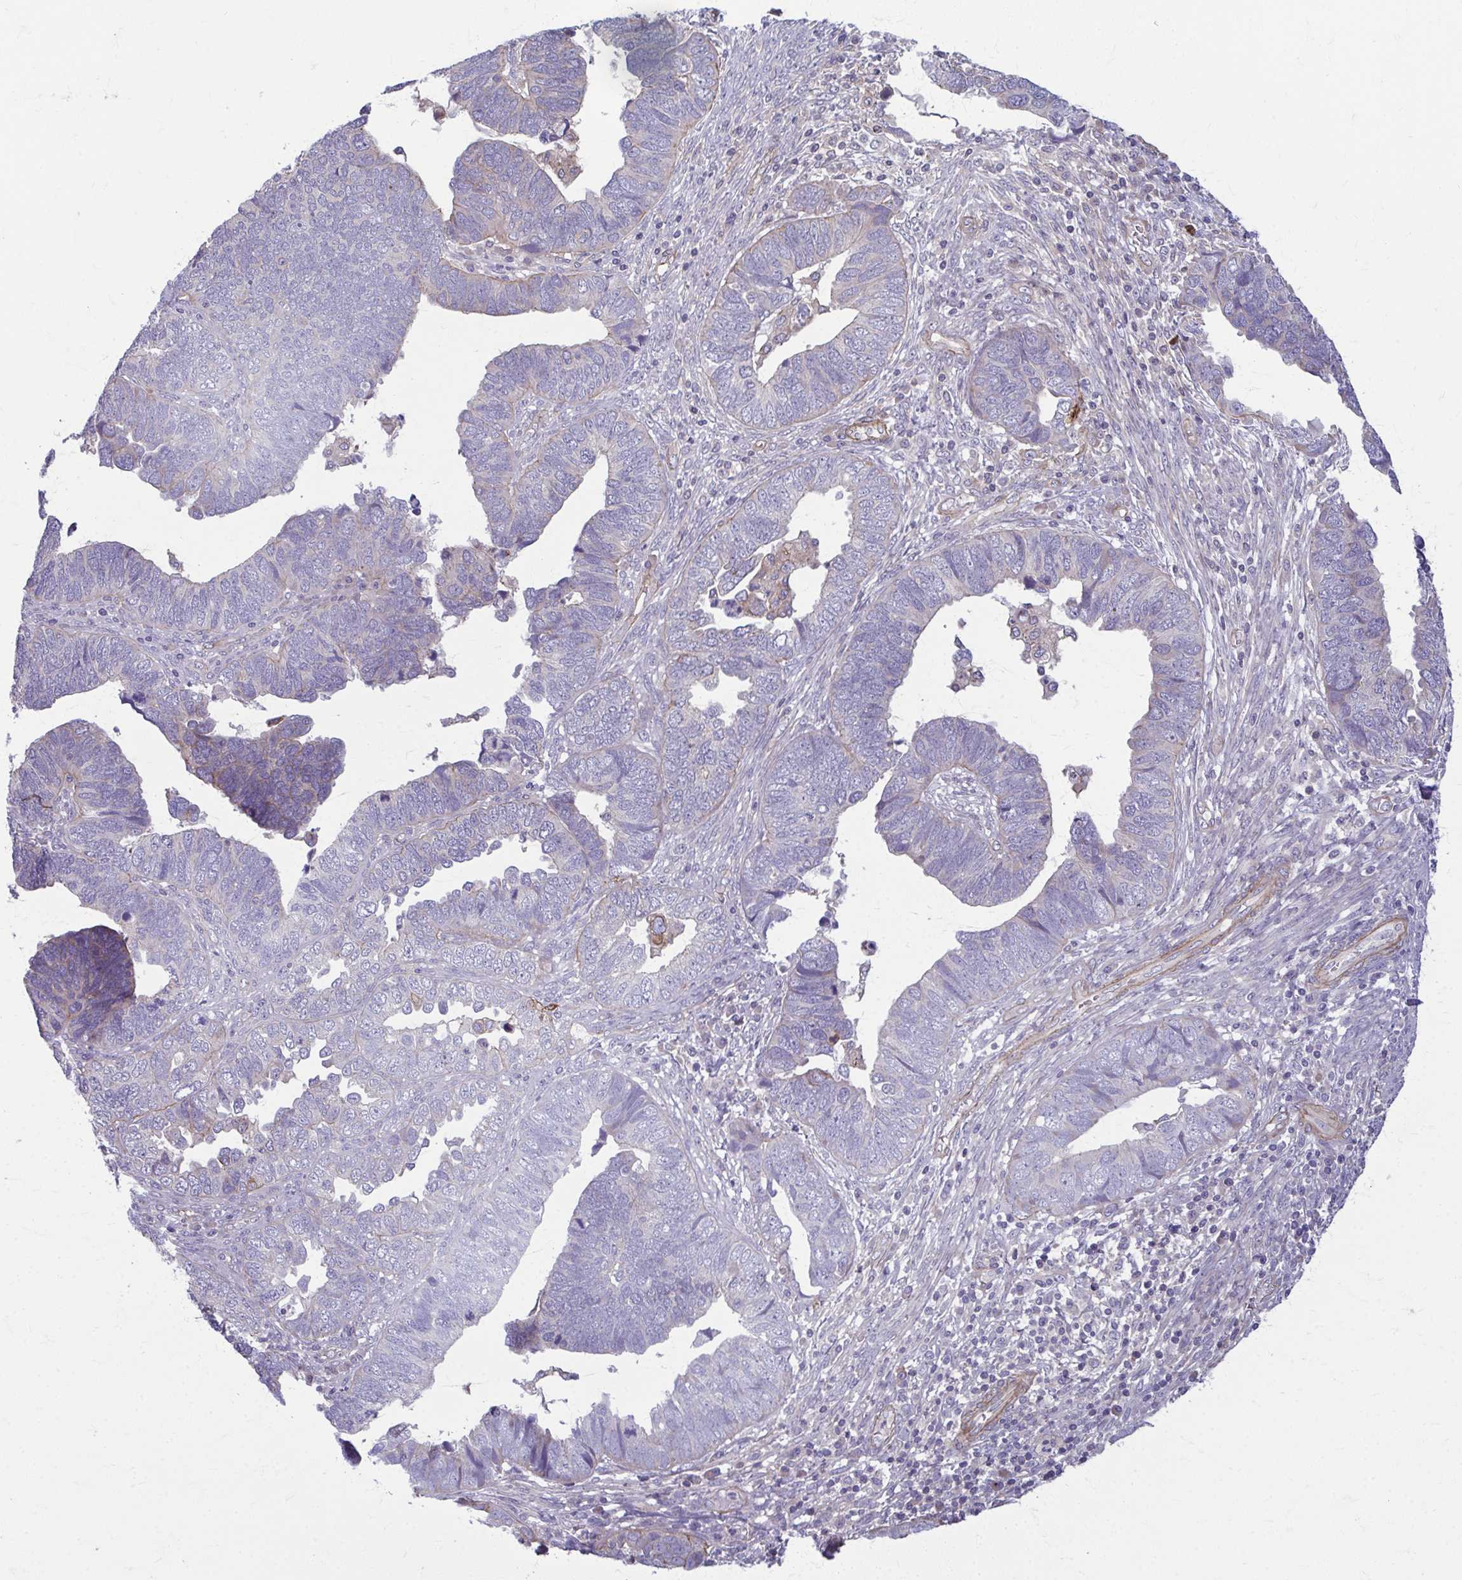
{"staining": {"intensity": "negative", "quantity": "none", "location": "none"}, "tissue": "endometrial cancer", "cell_type": "Tumor cells", "image_type": "cancer", "snomed": [{"axis": "morphology", "description": "Adenocarcinoma, NOS"}, {"axis": "topography", "description": "Endometrium"}], "caption": "Endometrial cancer (adenocarcinoma) stained for a protein using IHC demonstrates no expression tumor cells.", "gene": "EID2B", "patient": {"sex": "female", "age": 79}}